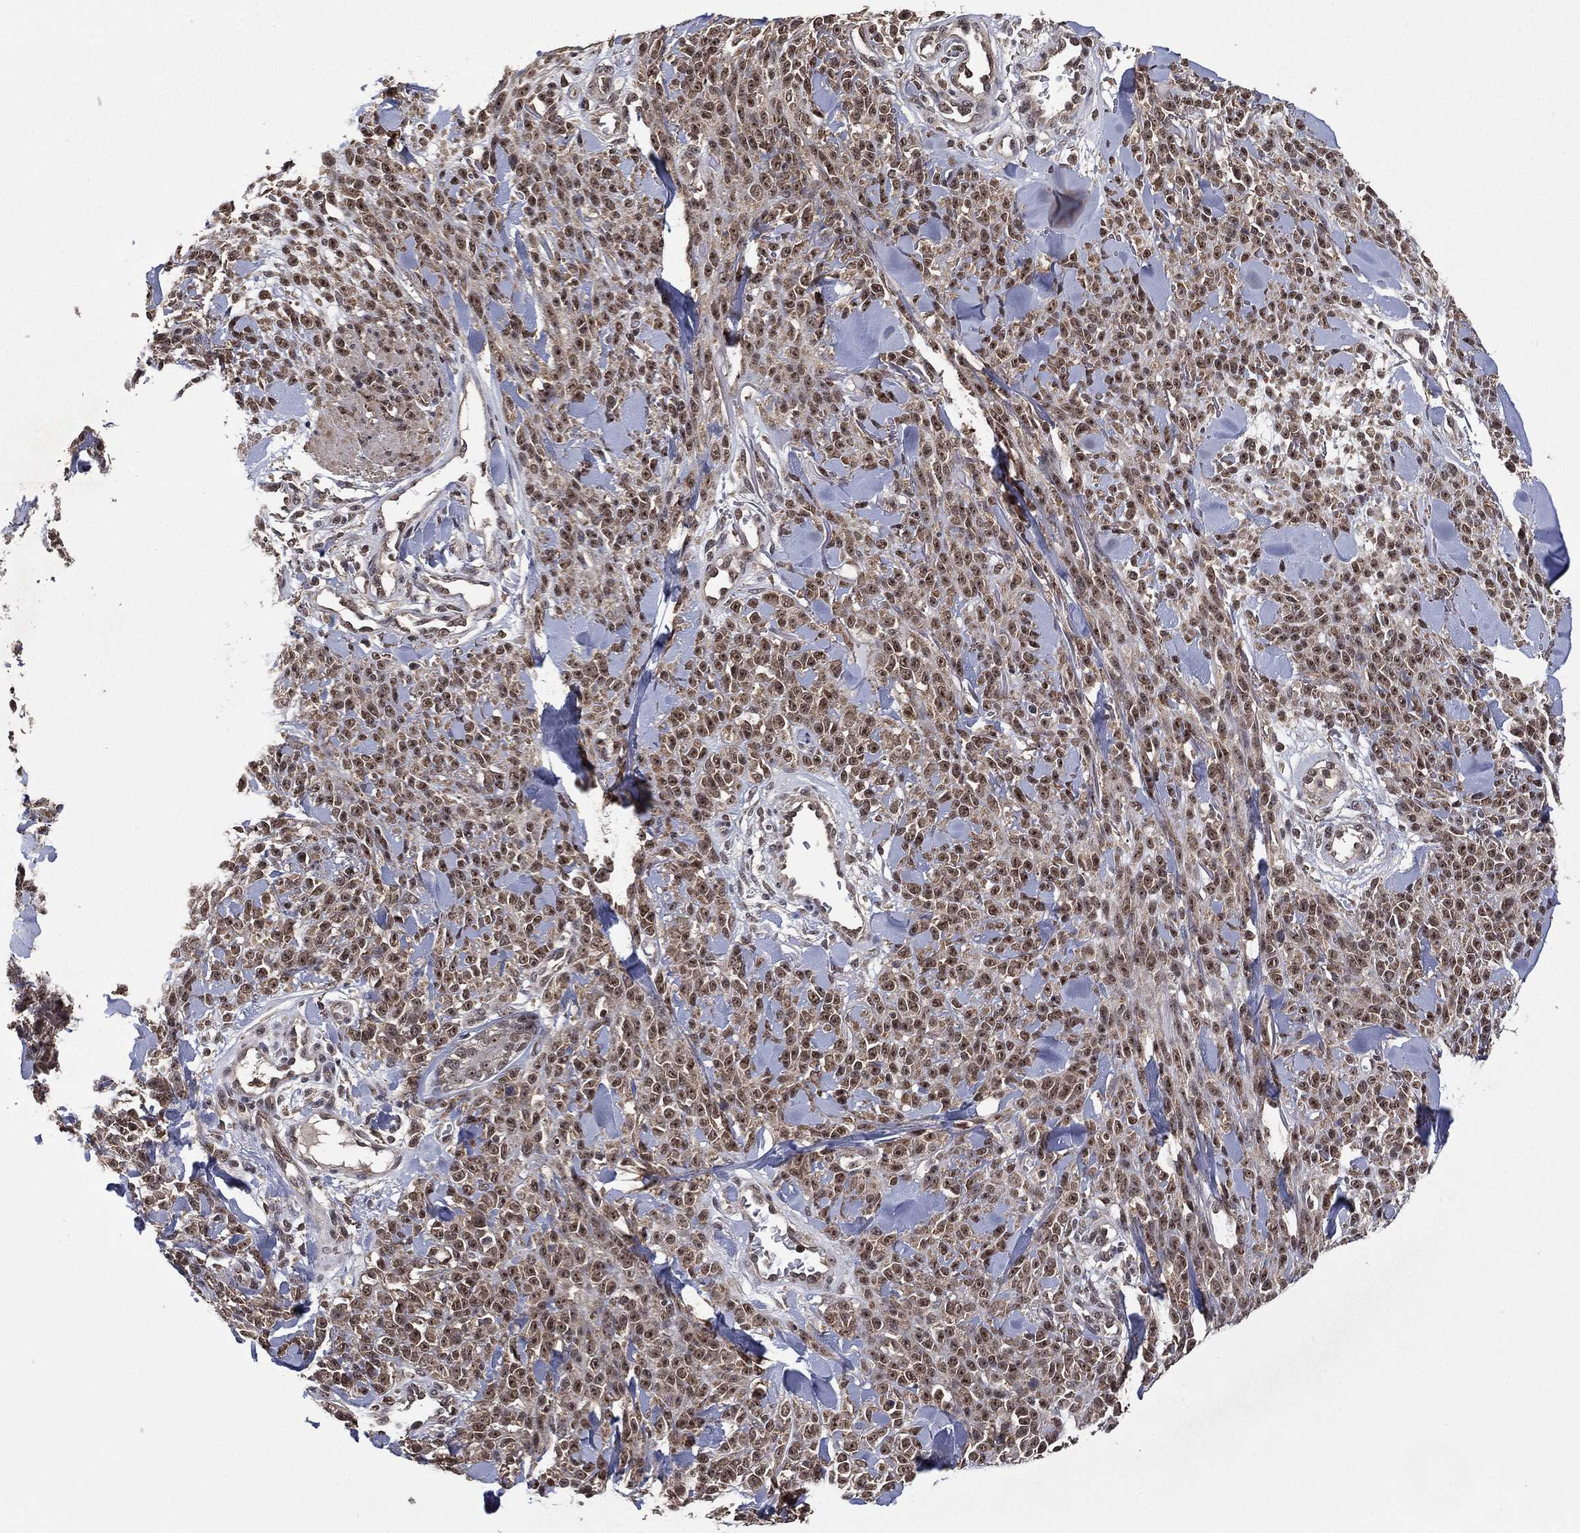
{"staining": {"intensity": "moderate", "quantity": "25%-75%", "location": "nuclear"}, "tissue": "melanoma", "cell_type": "Tumor cells", "image_type": "cancer", "snomed": [{"axis": "morphology", "description": "Malignant melanoma, NOS"}, {"axis": "topography", "description": "Skin"}, {"axis": "topography", "description": "Skin of trunk"}], "caption": "Human malignant melanoma stained with a protein marker reveals moderate staining in tumor cells.", "gene": "NELFCD", "patient": {"sex": "male", "age": 74}}